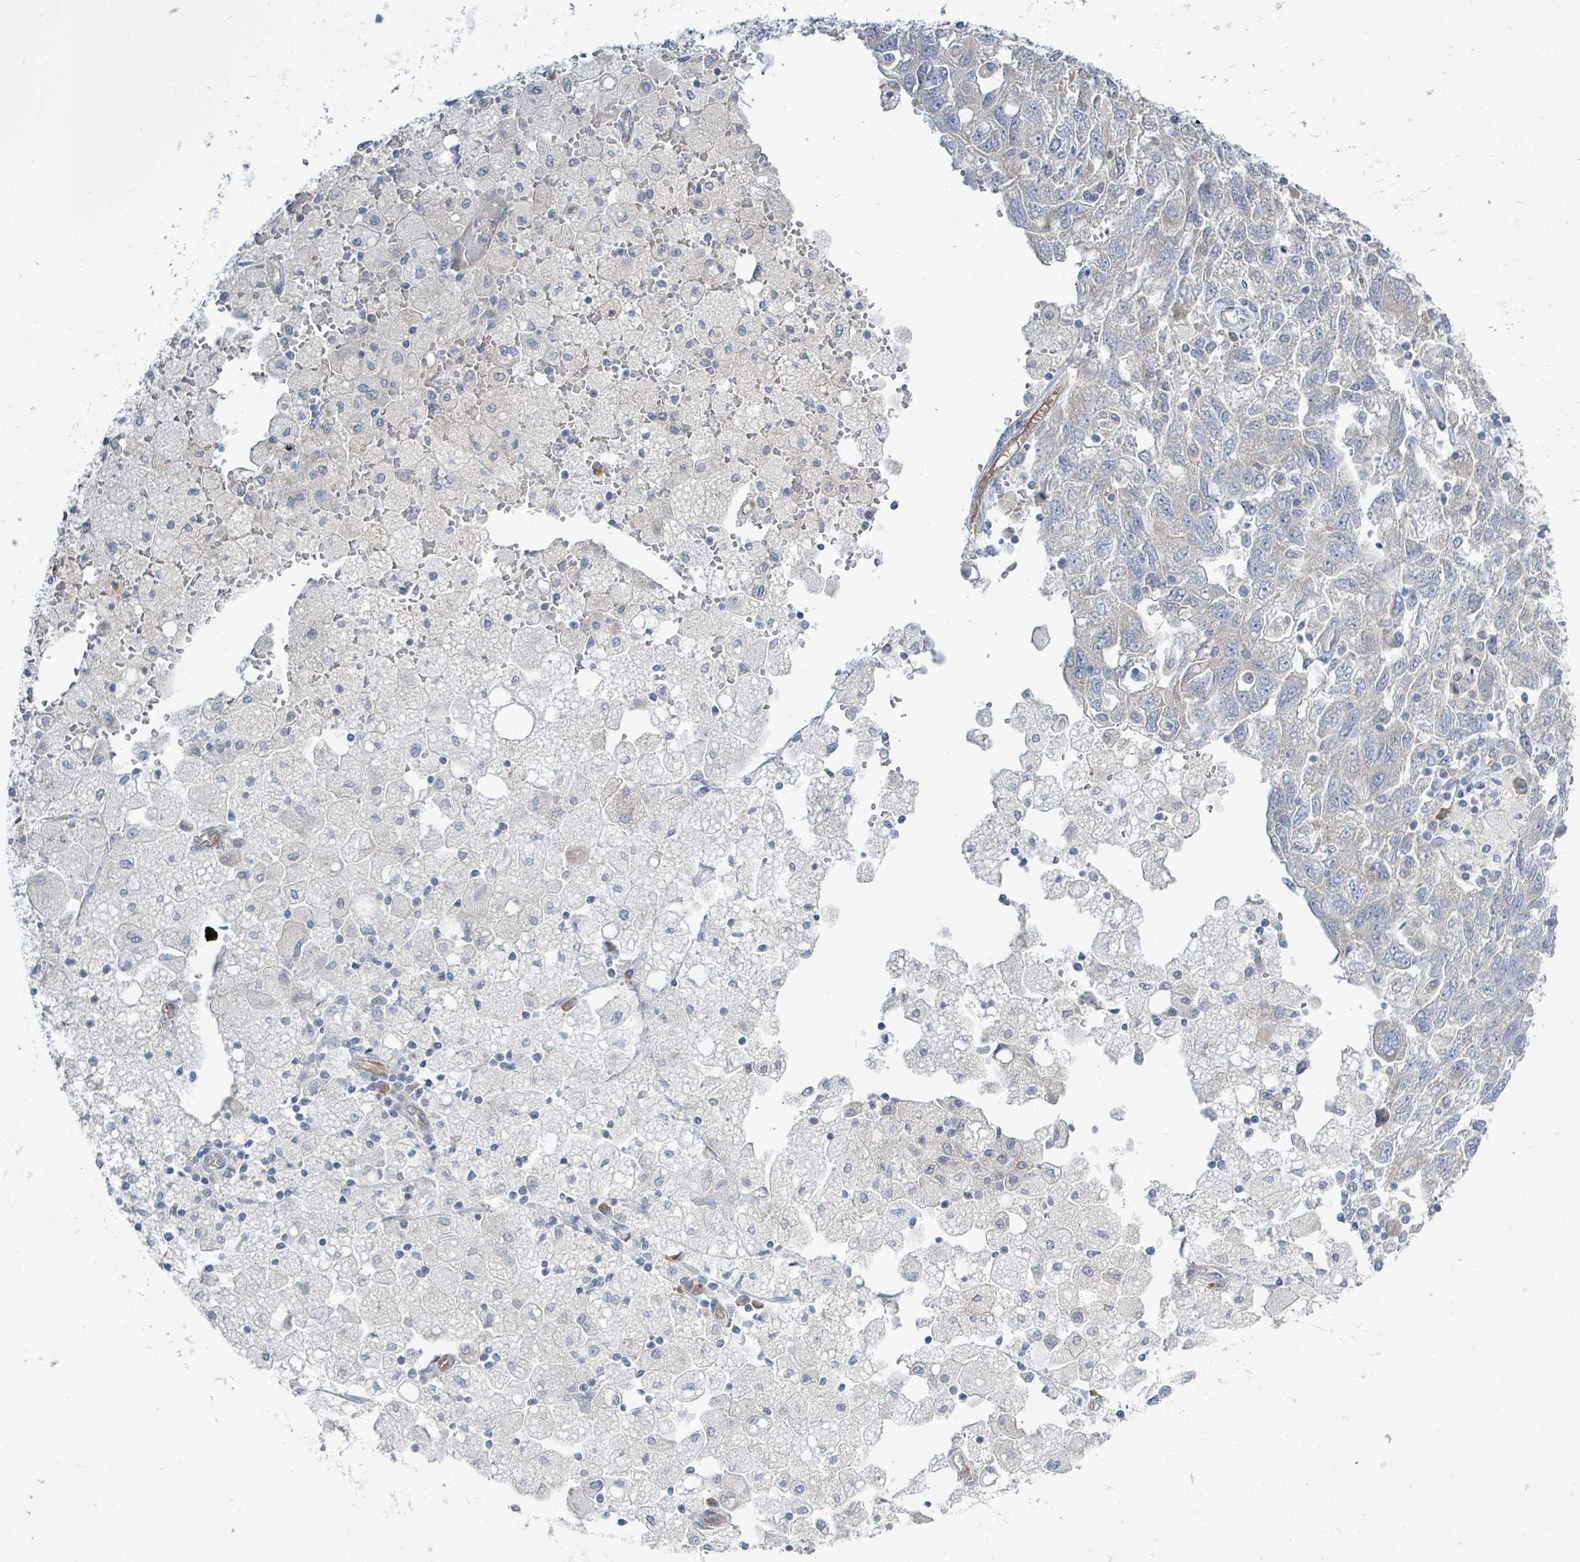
{"staining": {"intensity": "negative", "quantity": "none", "location": "none"}, "tissue": "ovarian cancer", "cell_type": "Tumor cells", "image_type": "cancer", "snomed": [{"axis": "morphology", "description": "Carcinoma, NOS"}, {"axis": "morphology", "description": "Cystadenocarcinoma, serous, NOS"}, {"axis": "topography", "description": "Ovary"}], "caption": "Tumor cells are negative for brown protein staining in ovarian cancer (serous cystadenocarcinoma).", "gene": "SIRPB1", "patient": {"sex": "female", "age": 69}}